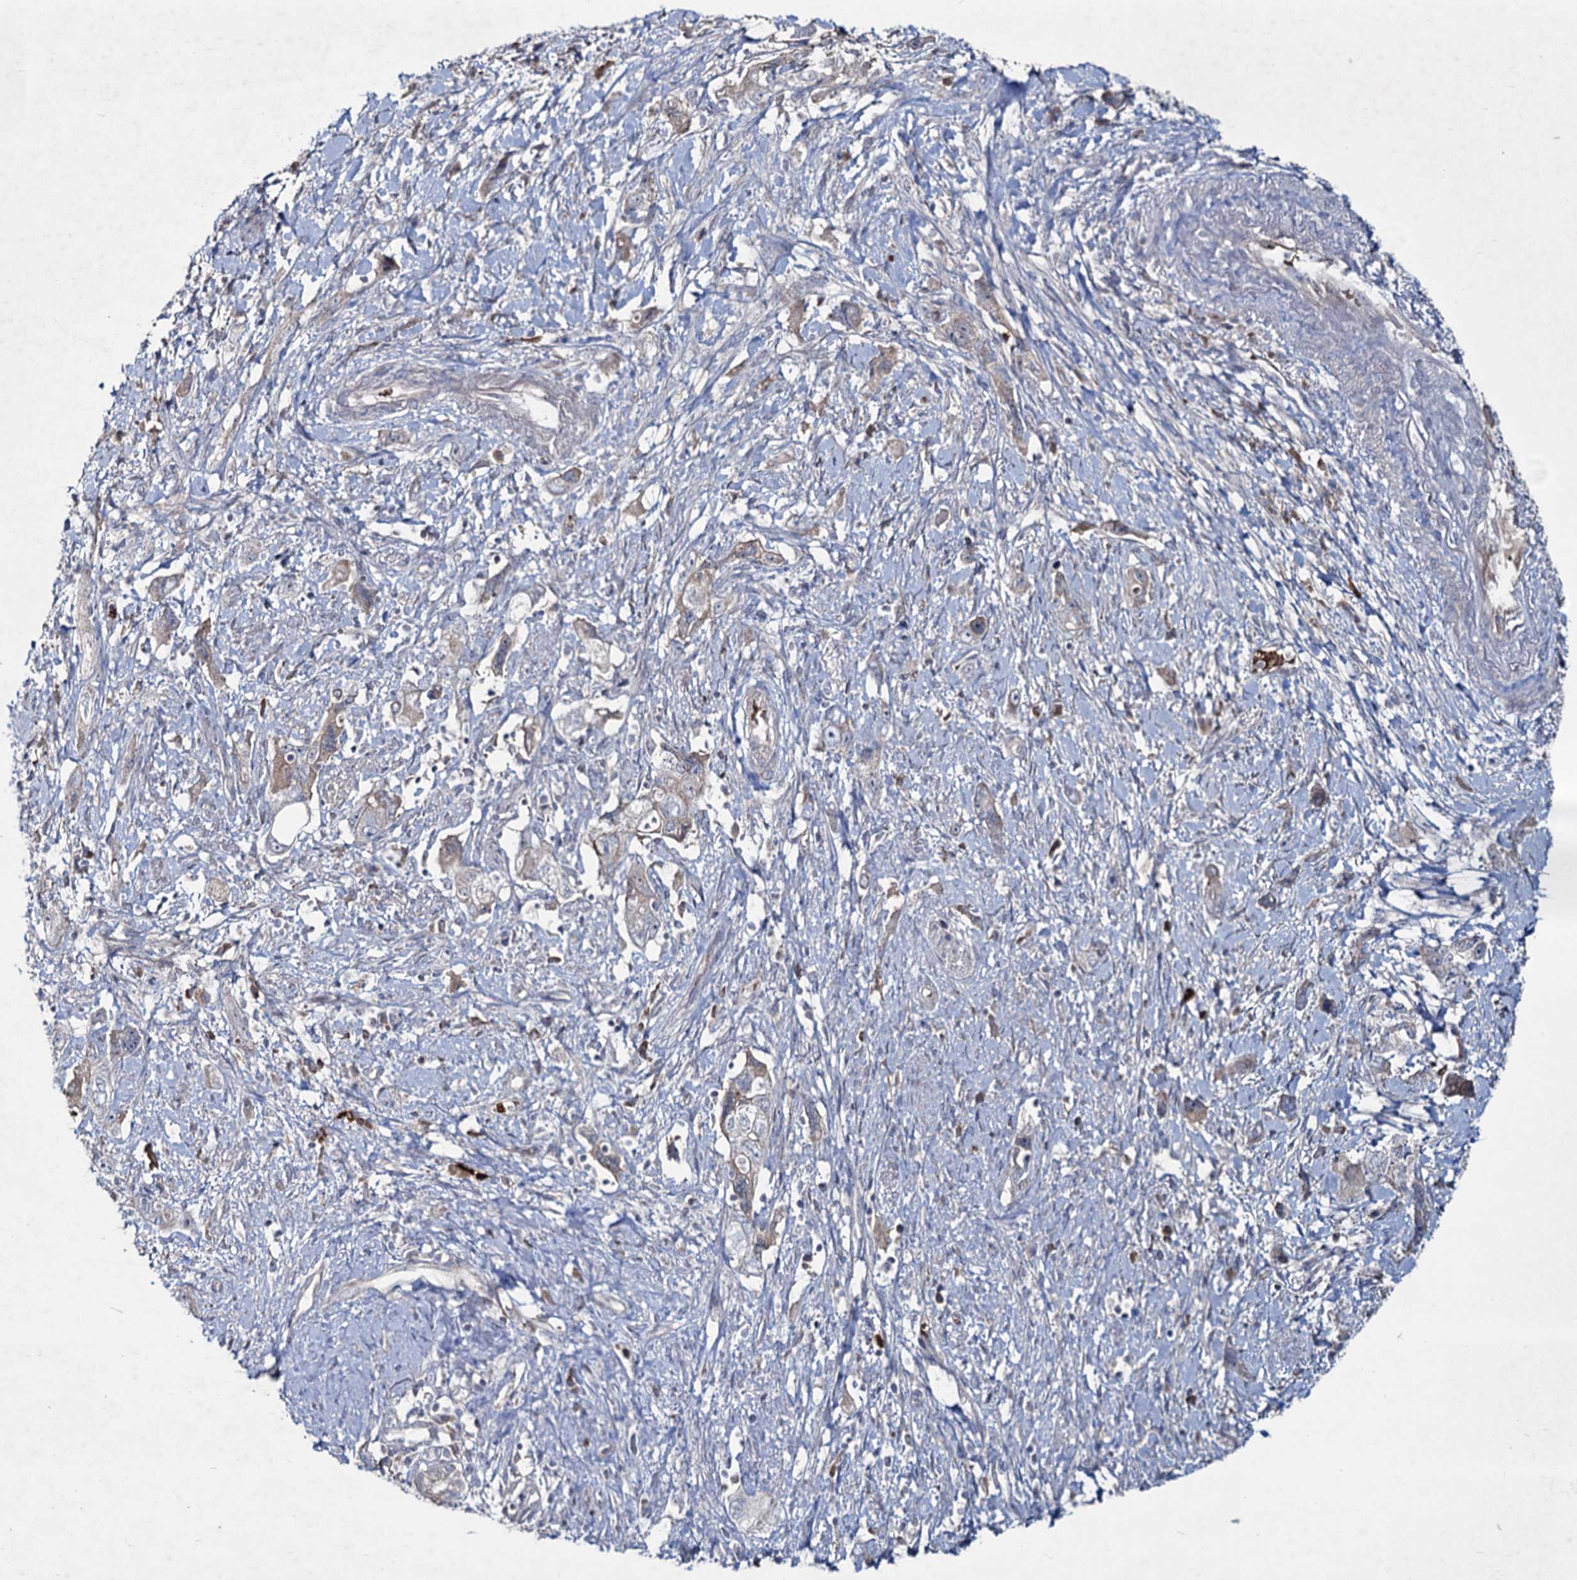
{"staining": {"intensity": "weak", "quantity": ">75%", "location": "cytoplasmic/membranous"}, "tissue": "pancreatic cancer", "cell_type": "Tumor cells", "image_type": "cancer", "snomed": [{"axis": "morphology", "description": "Adenocarcinoma, NOS"}, {"axis": "topography", "description": "Pancreas"}], "caption": "Immunohistochemistry of pancreatic cancer (adenocarcinoma) shows low levels of weak cytoplasmic/membranous expression in about >75% of tumor cells.", "gene": "RNF6", "patient": {"sex": "female", "age": 73}}